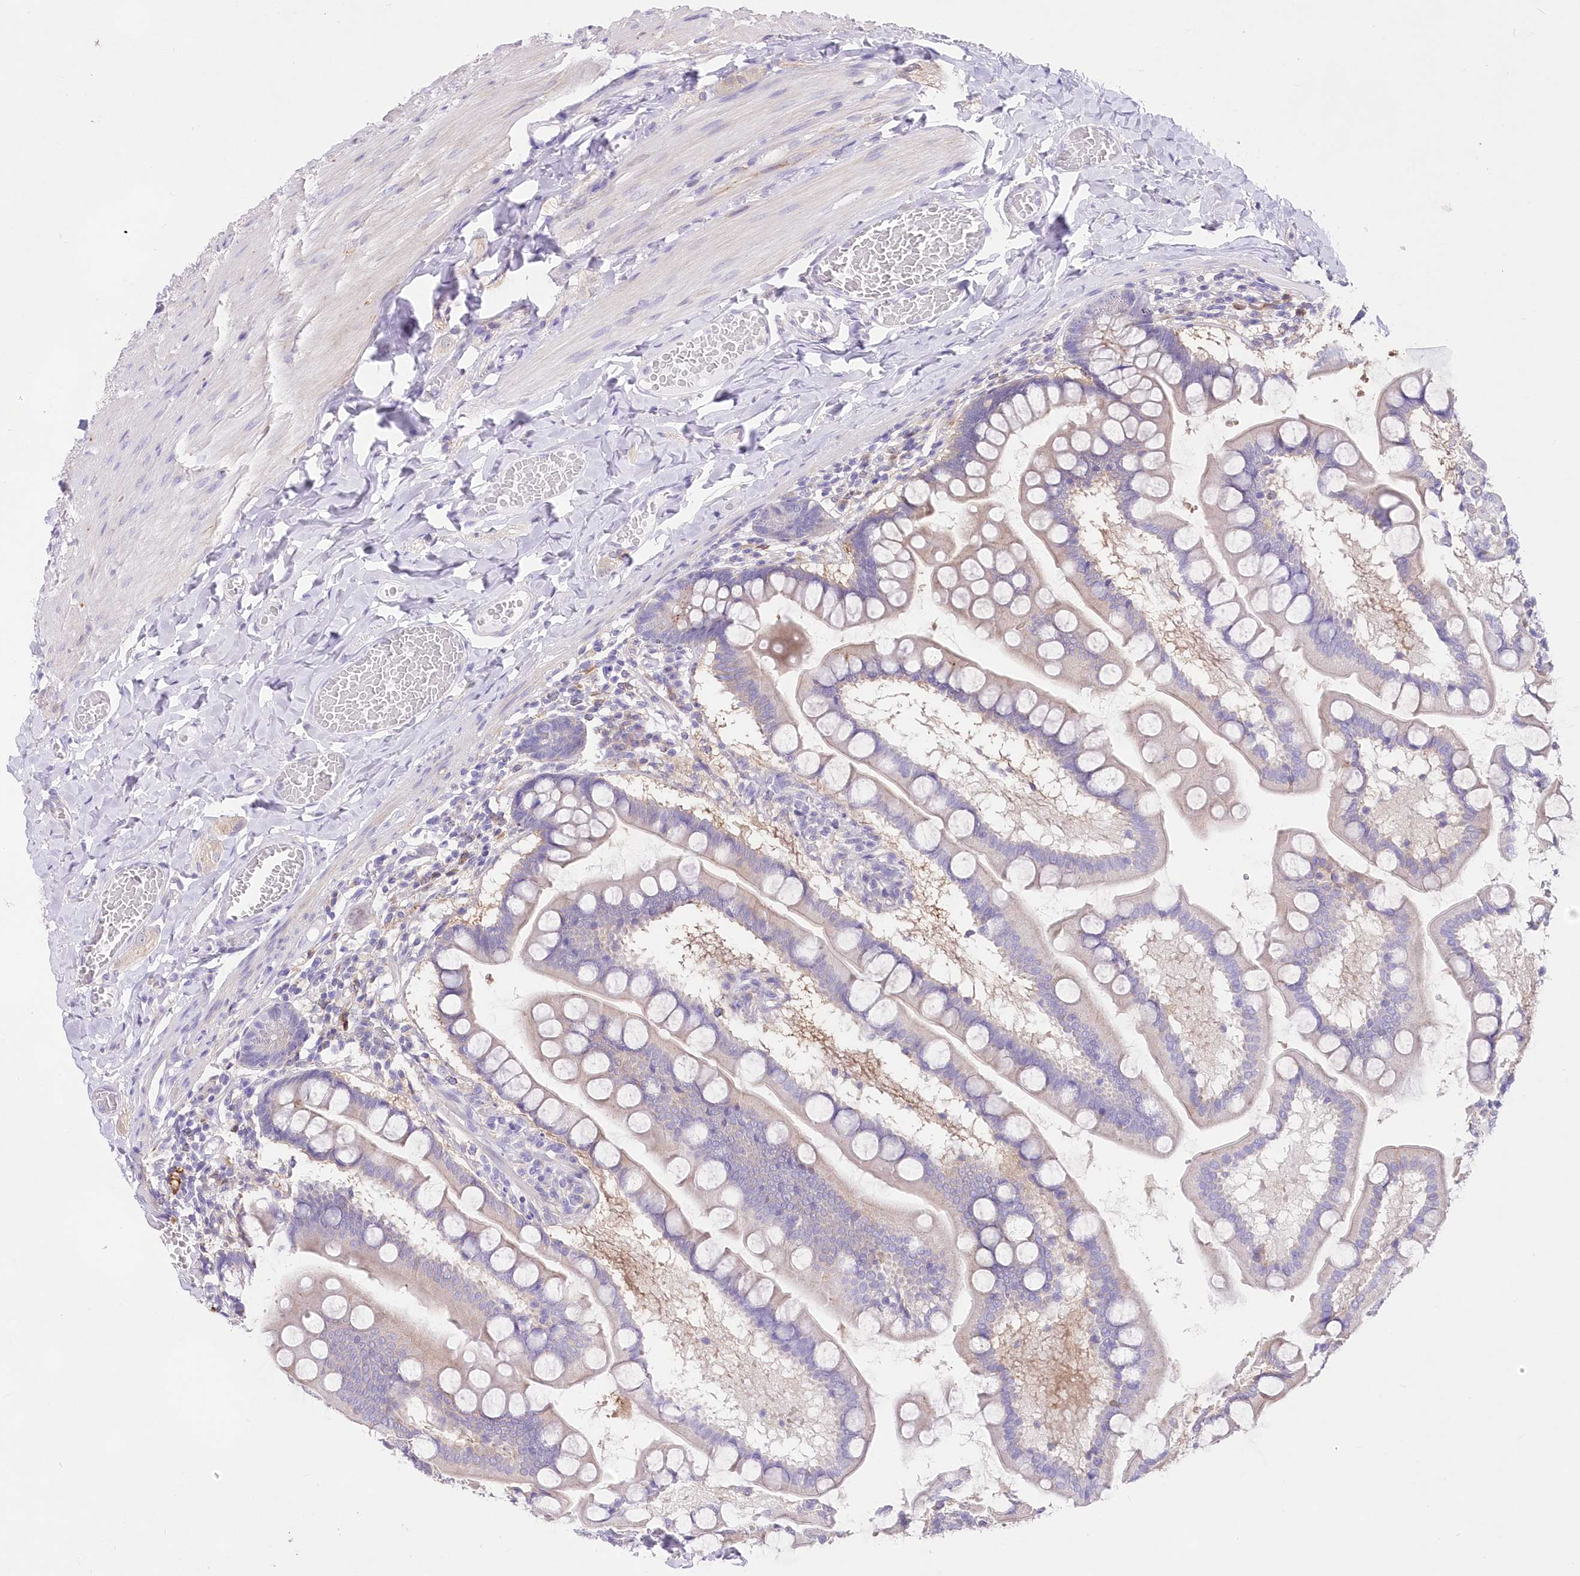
{"staining": {"intensity": "negative", "quantity": "none", "location": "none"}, "tissue": "small intestine", "cell_type": "Glandular cells", "image_type": "normal", "snomed": [{"axis": "morphology", "description": "Normal tissue, NOS"}, {"axis": "topography", "description": "Small intestine"}], "caption": "DAB immunohistochemical staining of normal small intestine displays no significant expression in glandular cells. Brightfield microscopy of immunohistochemistry (IHC) stained with DAB (brown) and hematoxylin (blue), captured at high magnification.", "gene": "DNAJC19", "patient": {"sex": "male", "age": 41}}